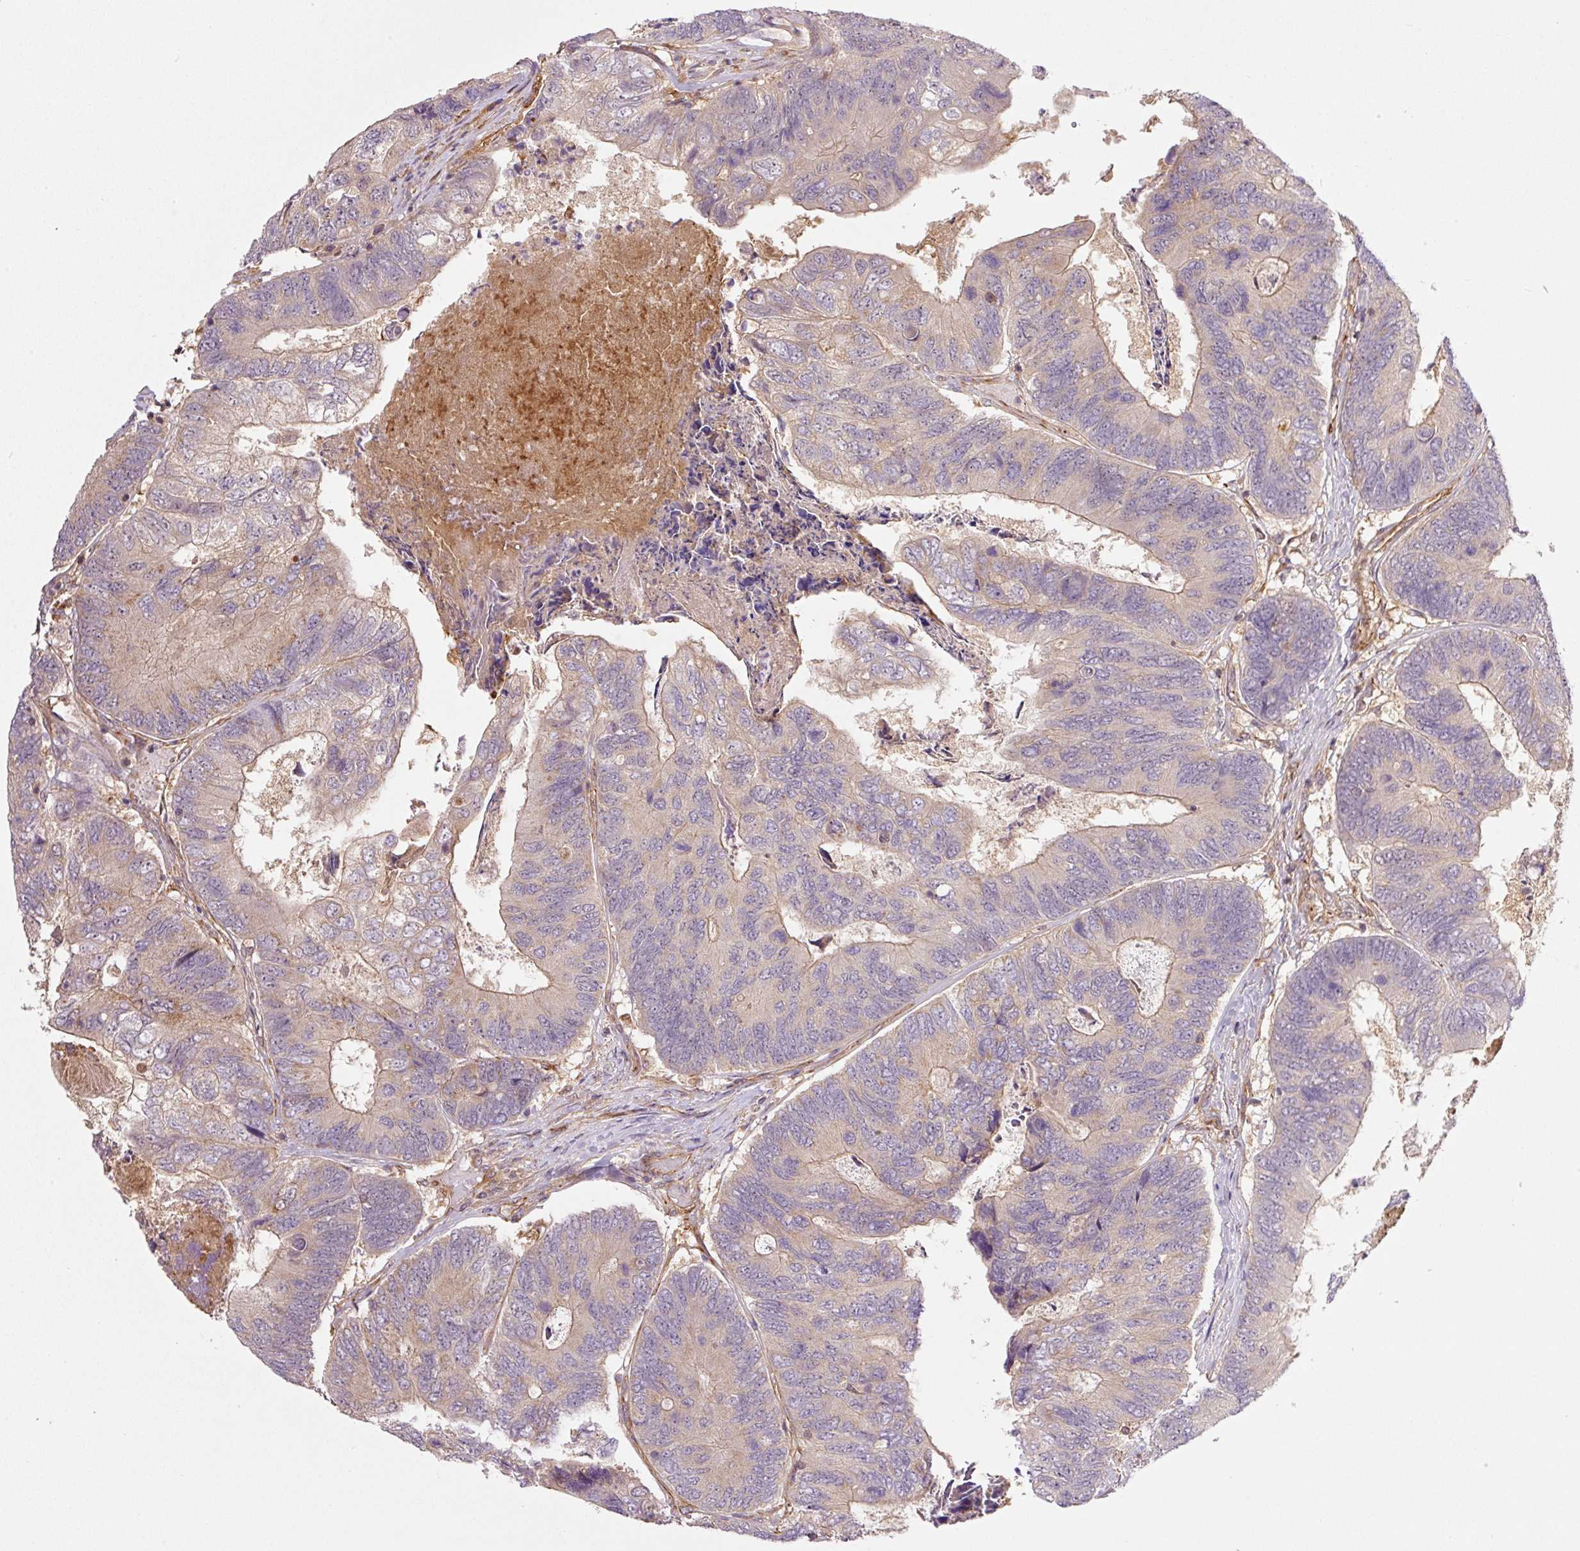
{"staining": {"intensity": "weak", "quantity": "25%-75%", "location": "cytoplasmic/membranous"}, "tissue": "colorectal cancer", "cell_type": "Tumor cells", "image_type": "cancer", "snomed": [{"axis": "morphology", "description": "Adenocarcinoma, NOS"}, {"axis": "topography", "description": "Colon"}], "caption": "This image demonstrates adenocarcinoma (colorectal) stained with immunohistochemistry to label a protein in brown. The cytoplasmic/membranous of tumor cells show weak positivity for the protein. Nuclei are counter-stained blue.", "gene": "PCK2", "patient": {"sex": "female", "age": 67}}